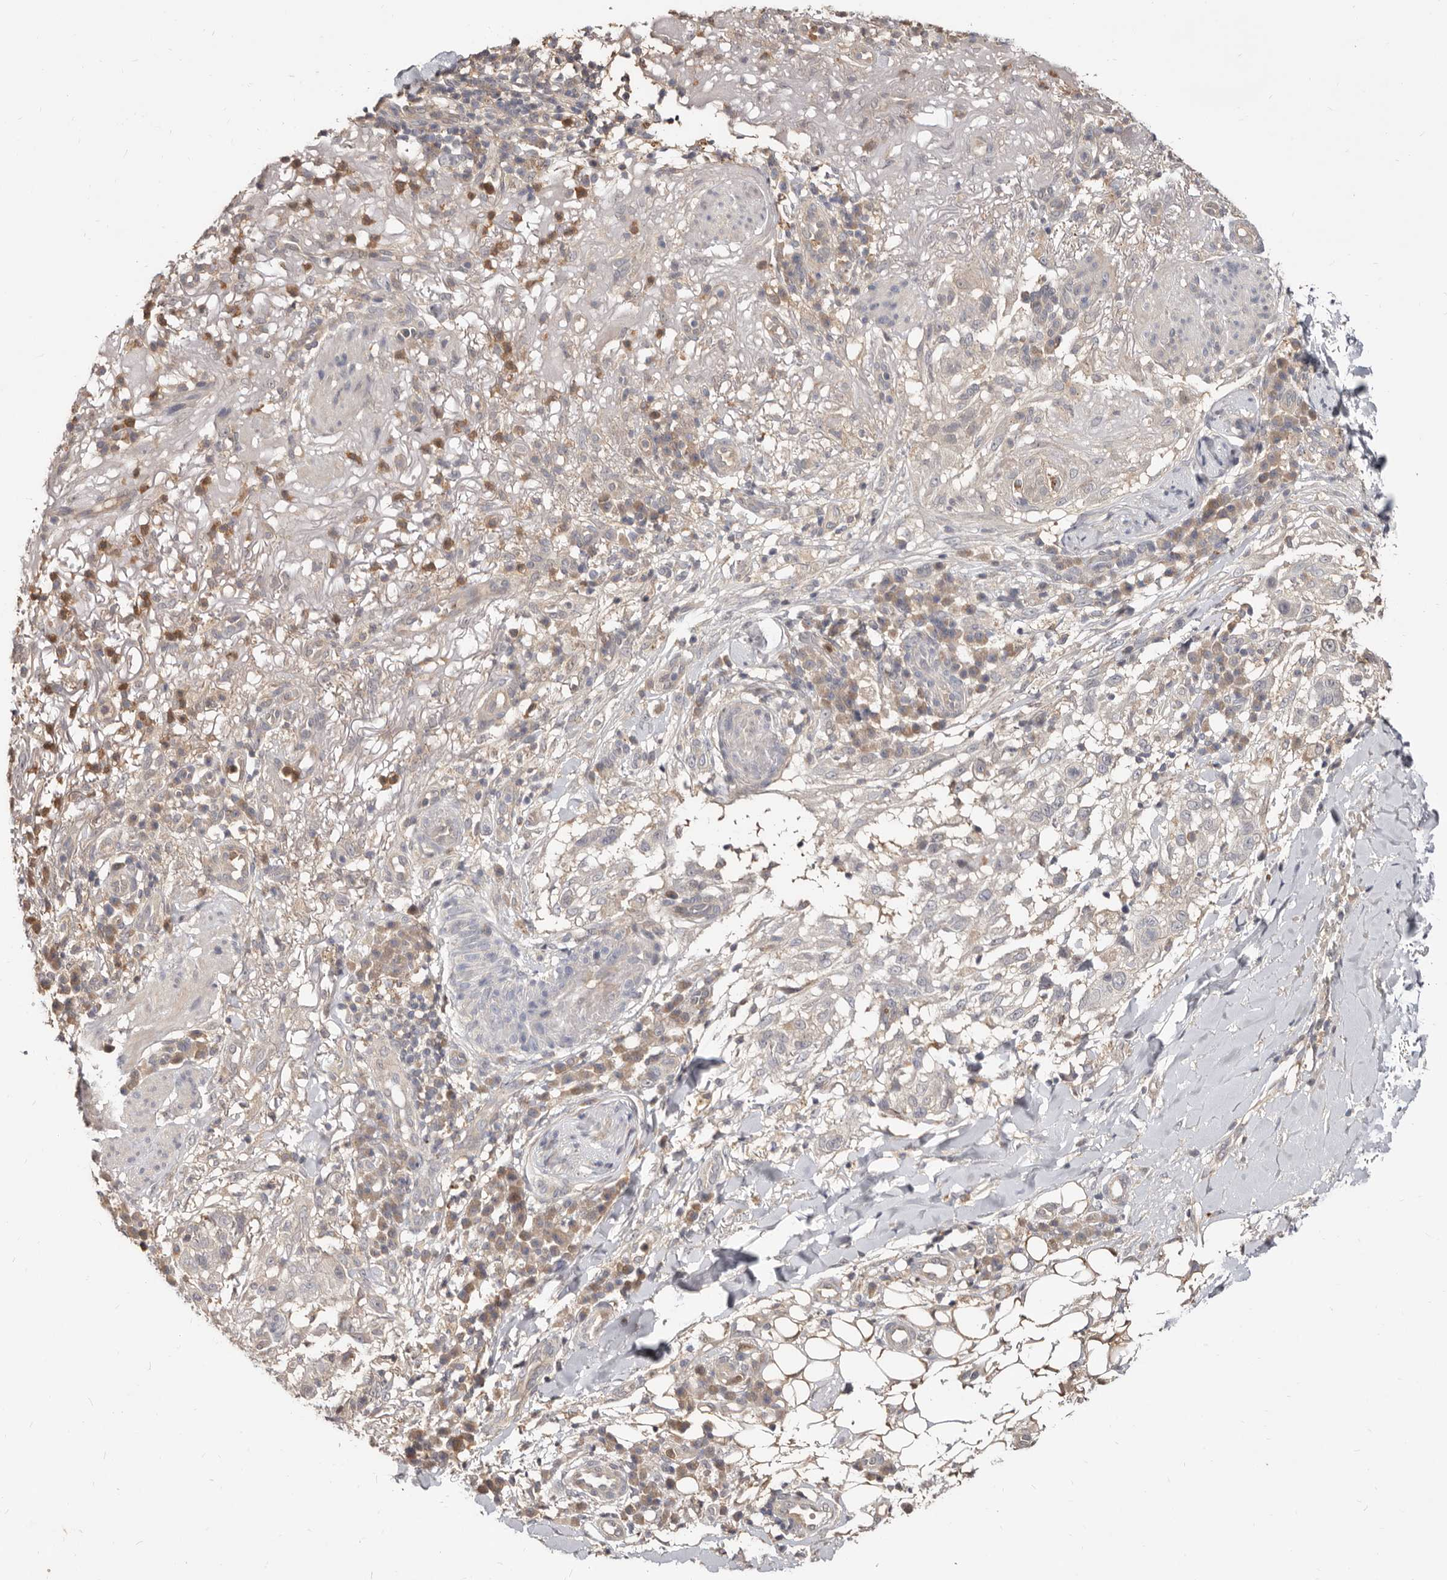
{"staining": {"intensity": "negative", "quantity": "none", "location": "none"}, "tissue": "skin cancer", "cell_type": "Tumor cells", "image_type": "cancer", "snomed": [{"axis": "morphology", "description": "Normal tissue, NOS"}, {"axis": "morphology", "description": "Squamous cell carcinoma, NOS"}, {"axis": "topography", "description": "Skin"}], "caption": "A micrograph of skin cancer stained for a protein reveals no brown staining in tumor cells.", "gene": "TC2N", "patient": {"sex": "female", "age": 96}}